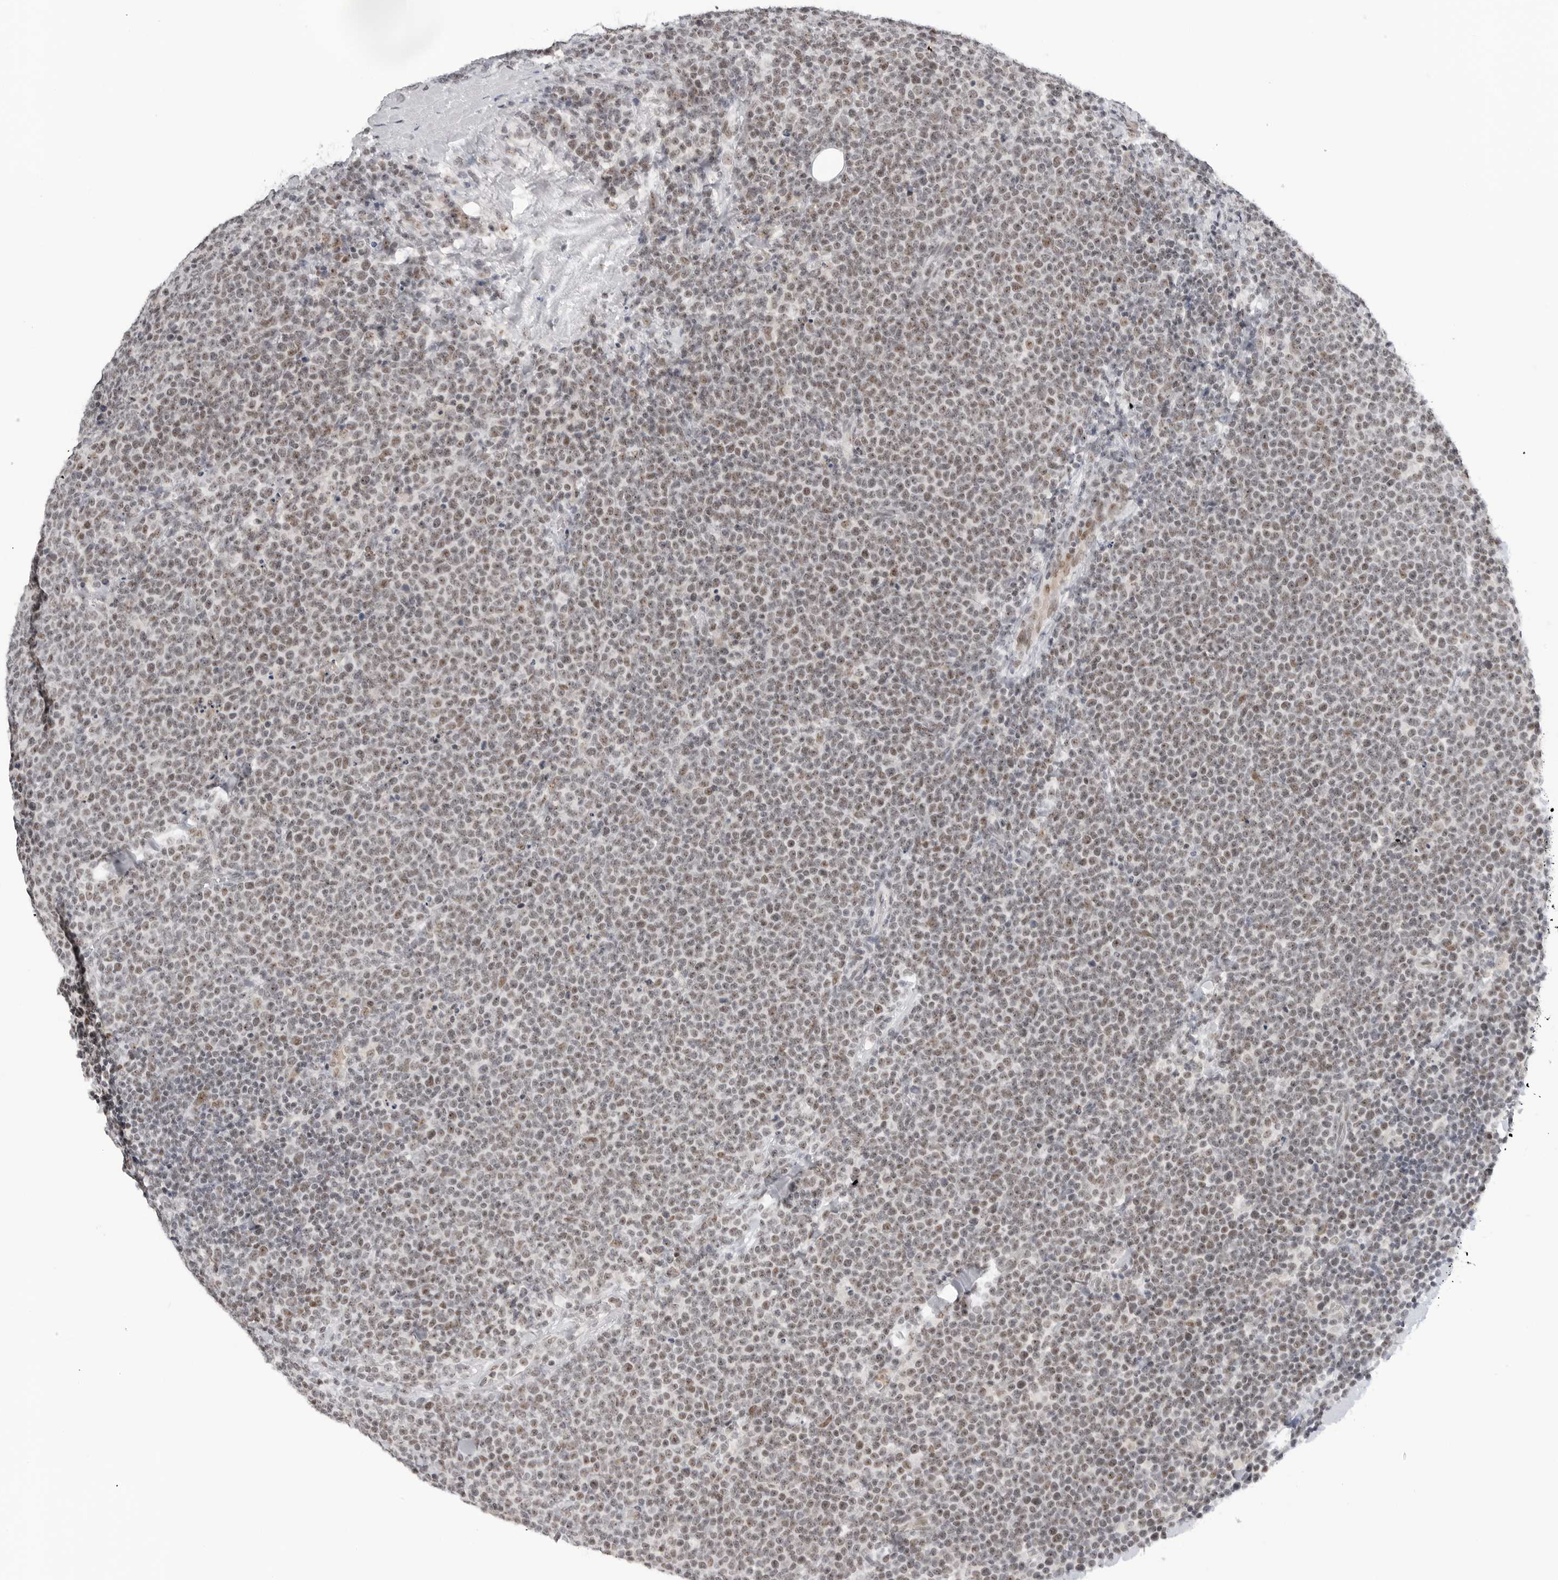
{"staining": {"intensity": "weak", "quantity": ">75%", "location": "nuclear"}, "tissue": "lymphoma", "cell_type": "Tumor cells", "image_type": "cancer", "snomed": [{"axis": "morphology", "description": "Malignant lymphoma, non-Hodgkin's type, High grade"}, {"axis": "topography", "description": "Lymph node"}], "caption": "Brown immunohistochemical staining in human lymphoma displays weak nuclear staining in approximately >75% of tumor cells. The staining is performed using DAB brown chromogen to label protein expression. The nuclei are counter-stained blue using hematoxylin.", "gene": "WRAP53", "patient": {"sex": "male", "age": 61}}